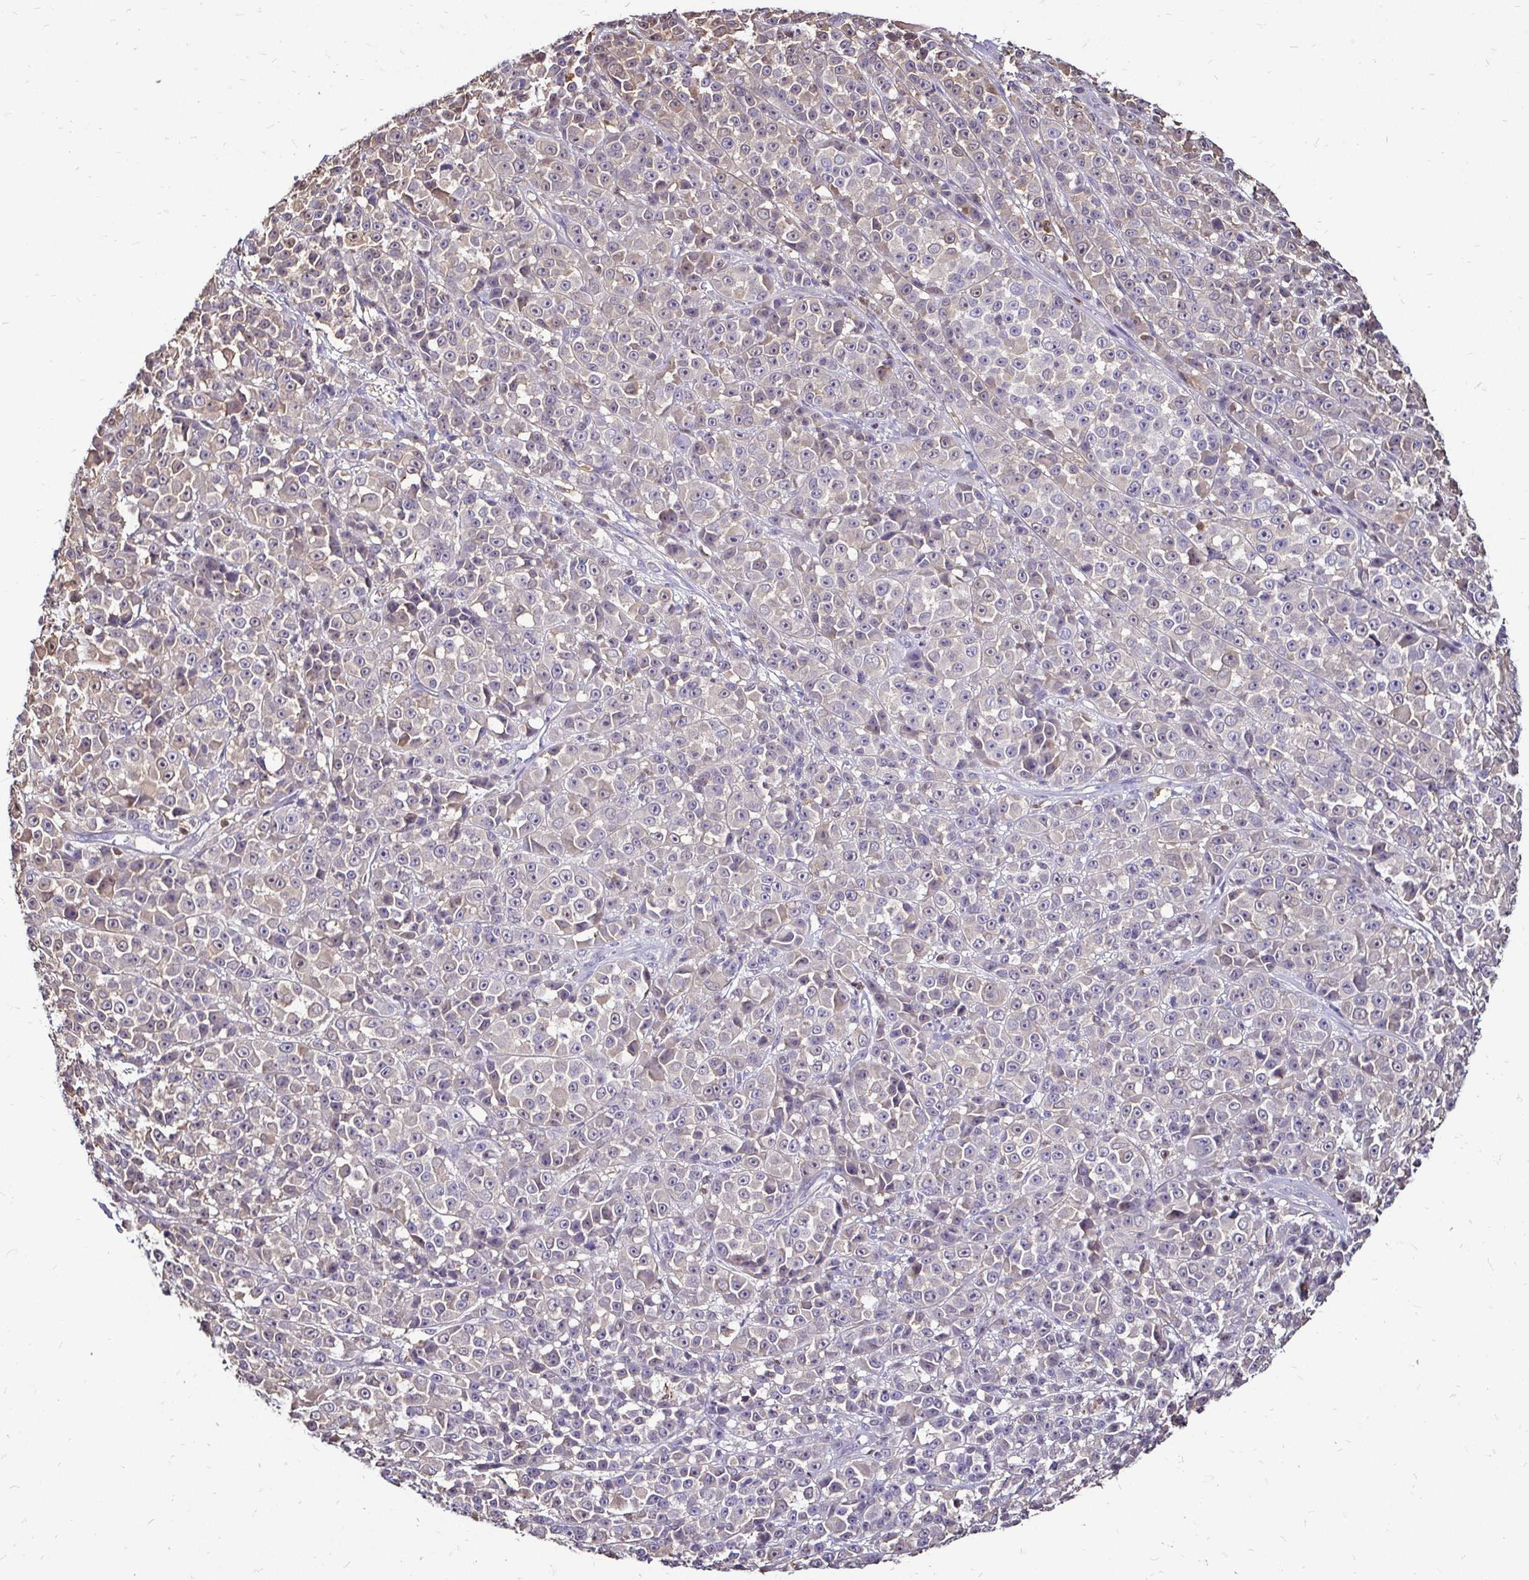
{"staining": {"intensity": "weak", "quantity": "<25%", "location": "cytoplasmic/membranous"}, "tissue": "melanoma", "cell_type": "Tumor cells", "image_type": "cancer", "snomed": [{"axis": "morphology", "description": "Malignant melanoma, NOS"}, {"axis": "topography", "description": "Skin"}, {"axis": "topography", "description": "Skin of back"}], "caption": "Human malignant melanoma stained for a protein using IHC exhibits no expression in tumor cells.", "gene": "ZFP1", "patient": {"sex": "male", "age": 91}}